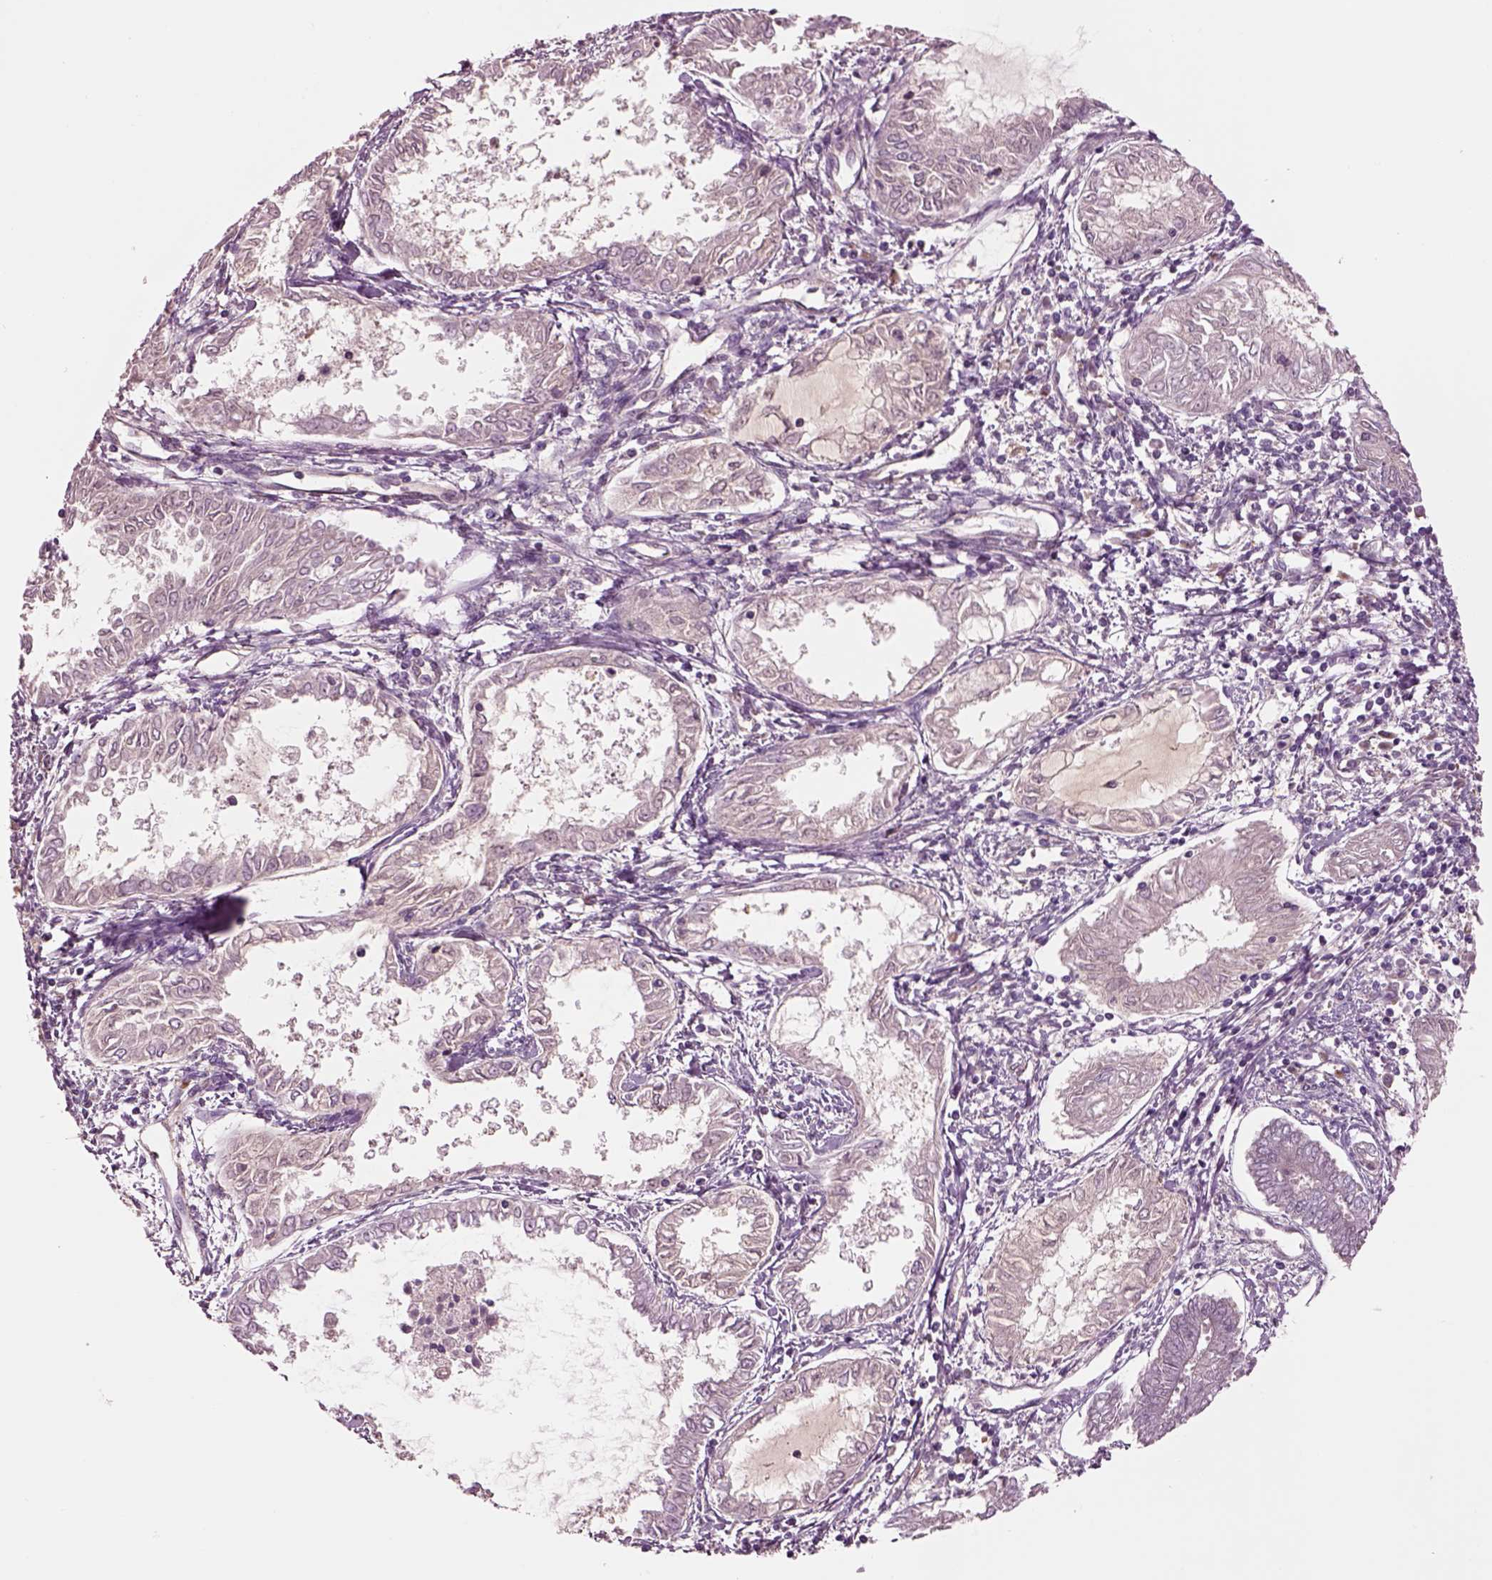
{"staining": {"intensity": "negative", "quantity": "none", "location": "none"}, "tissue": "endometrial cancer", "cell_type": "Tumor cells", "image_type": "cancer", "snomed": [{"axis": "morphology", "description": "Adenocarcinoma, NOS"}, {"axis": "topography", "description": "Endometrium"}], "caption": "Tumor cells show no significant protein positivity in endometrial cancer (adenocarcinoma).", "gene": "HTR1B", "patient": {"sex": "female", "age": 68}}